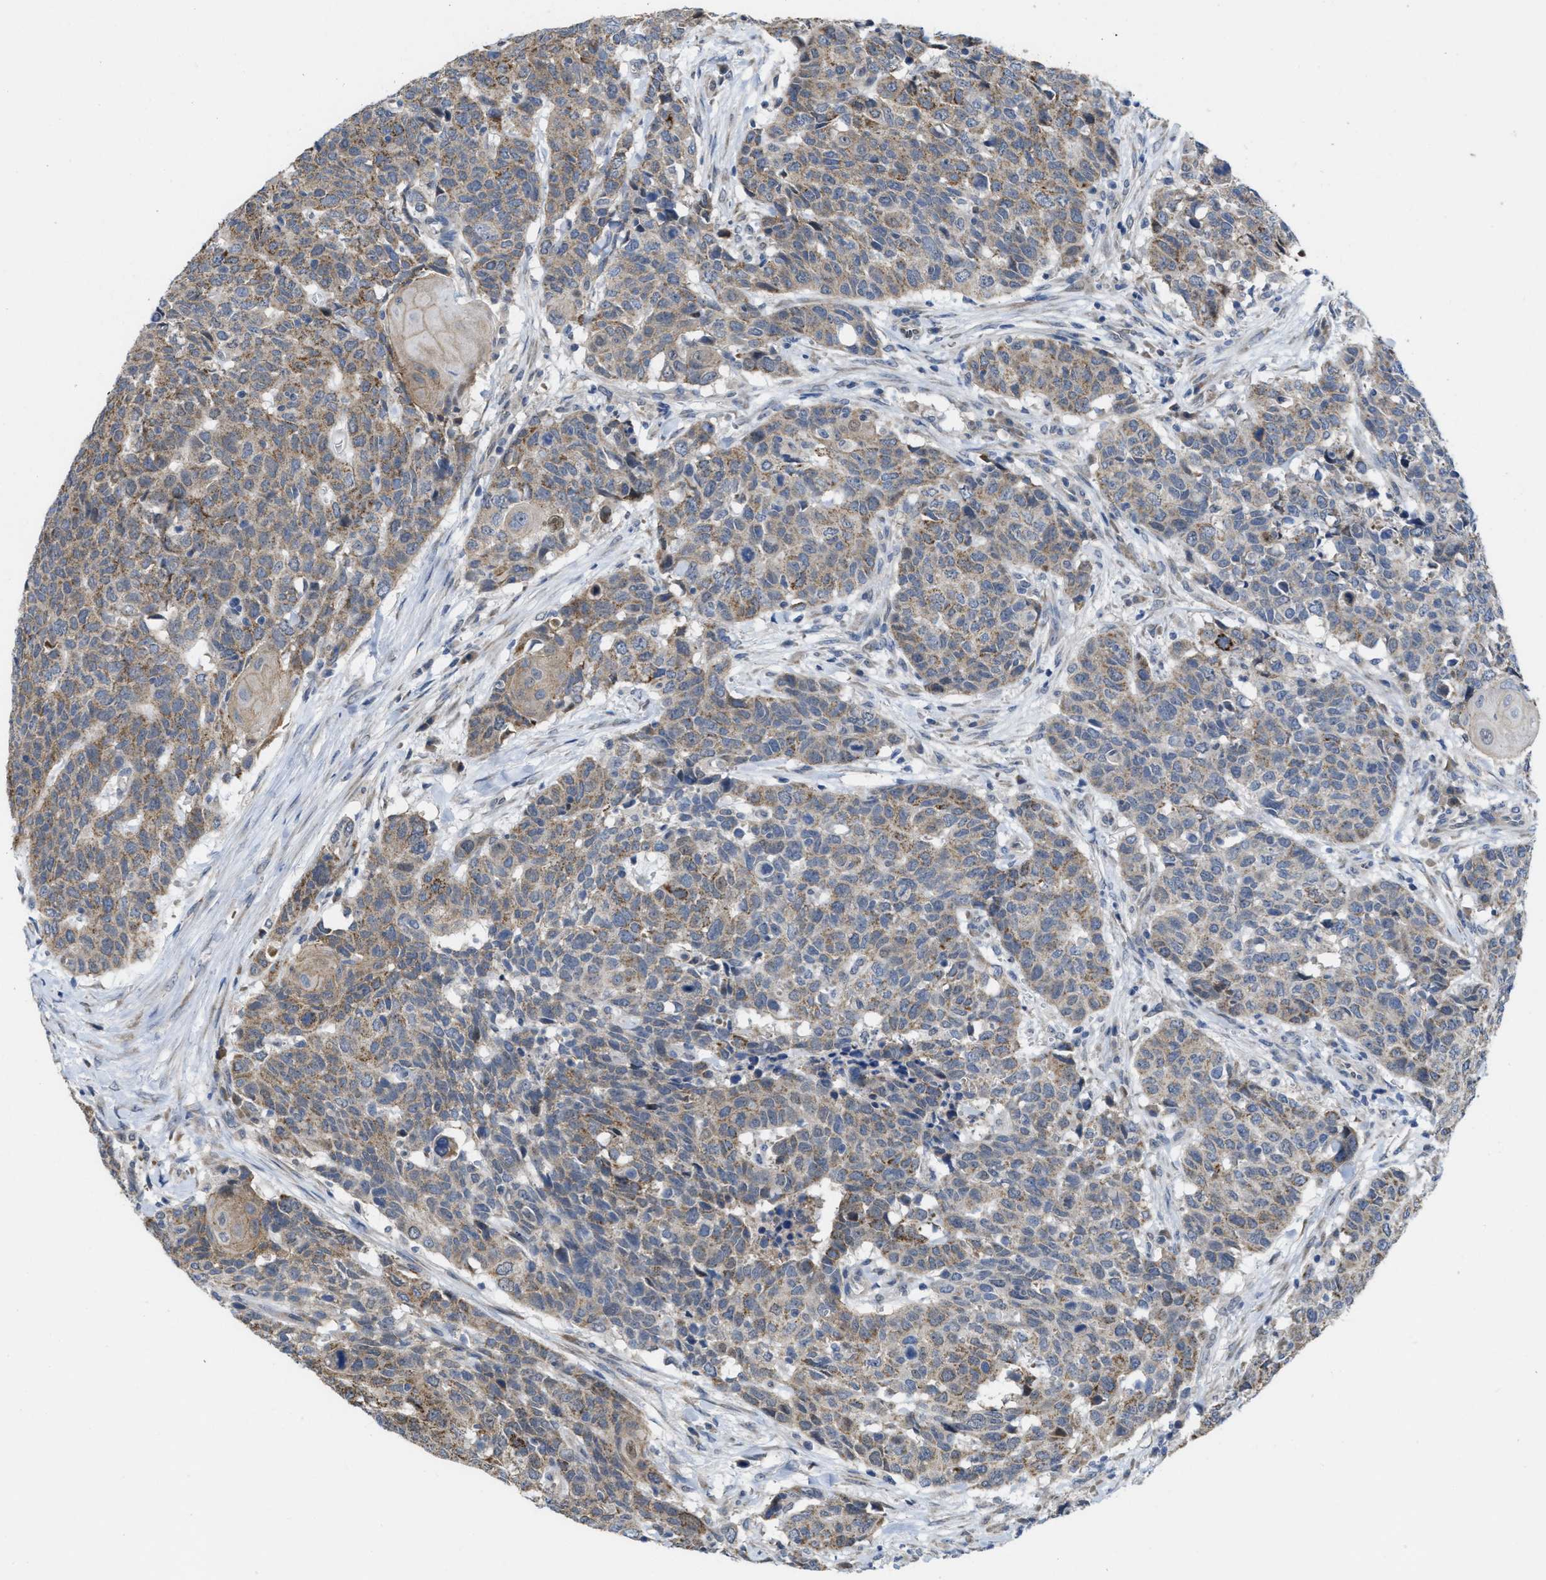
{"staining": {"intensity": "weak", "quantity": ">75%", "location": "cytoplasmic/membranous"}, "tissue": "head and neck cancer", "cell_type": "Tumor cells", "image_type": "cancer", "snomed": [{"axis": "morphology", "description": "Squamous cell carcinoma, NOS"}, {"axis": "topography", "description": "Head-Neck"}], "caption": "A micrograph showing weak cytoplasmic/membranous staining in approximately >75% of tumor cells in squamous cell carcinoma (head and neck), as visualized by brown immunohistochemical staining.", "gene": "CDPF1", "patient": {"sex": "male", "age": 66}}